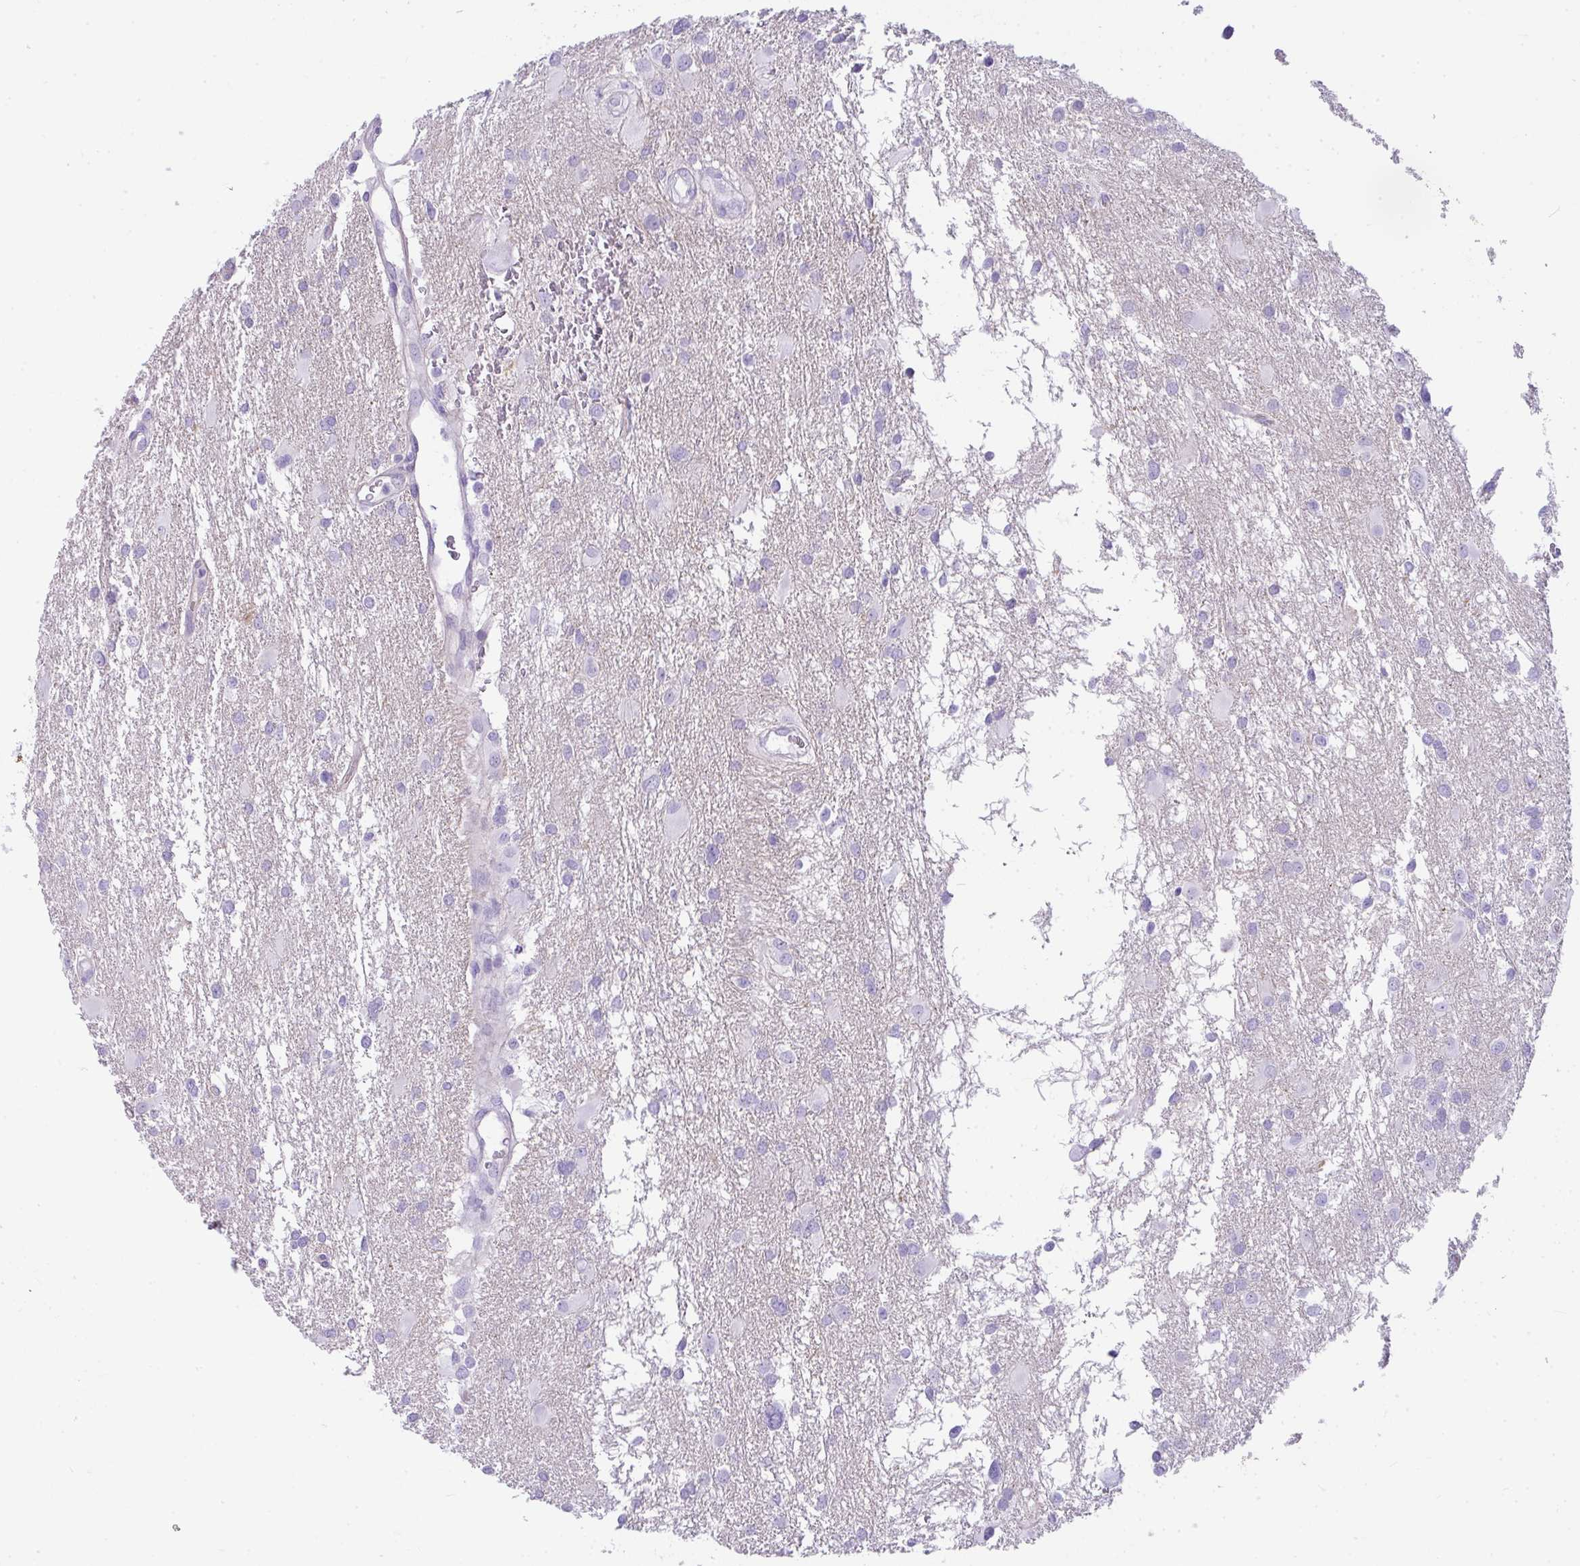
{"staining": {"intensity": "negative", "quantity": "none", "location": "none"}, "tissue": "glioma", "cell_type": "Tumor cells", "image_type": "cancer", "snomed": [{"axis": "morphology", "description": "Glioma, malignant, High grade"}, {"axis": "topography", "description": "Brain"}], "caption": "The immunohistochemistry (IHC) micrograph has no significant staining in tumor cells of malignant glioma (high-grade) tissue.", "gene": "RASL10A", "patient": {"sex": "male", "age": 53}}